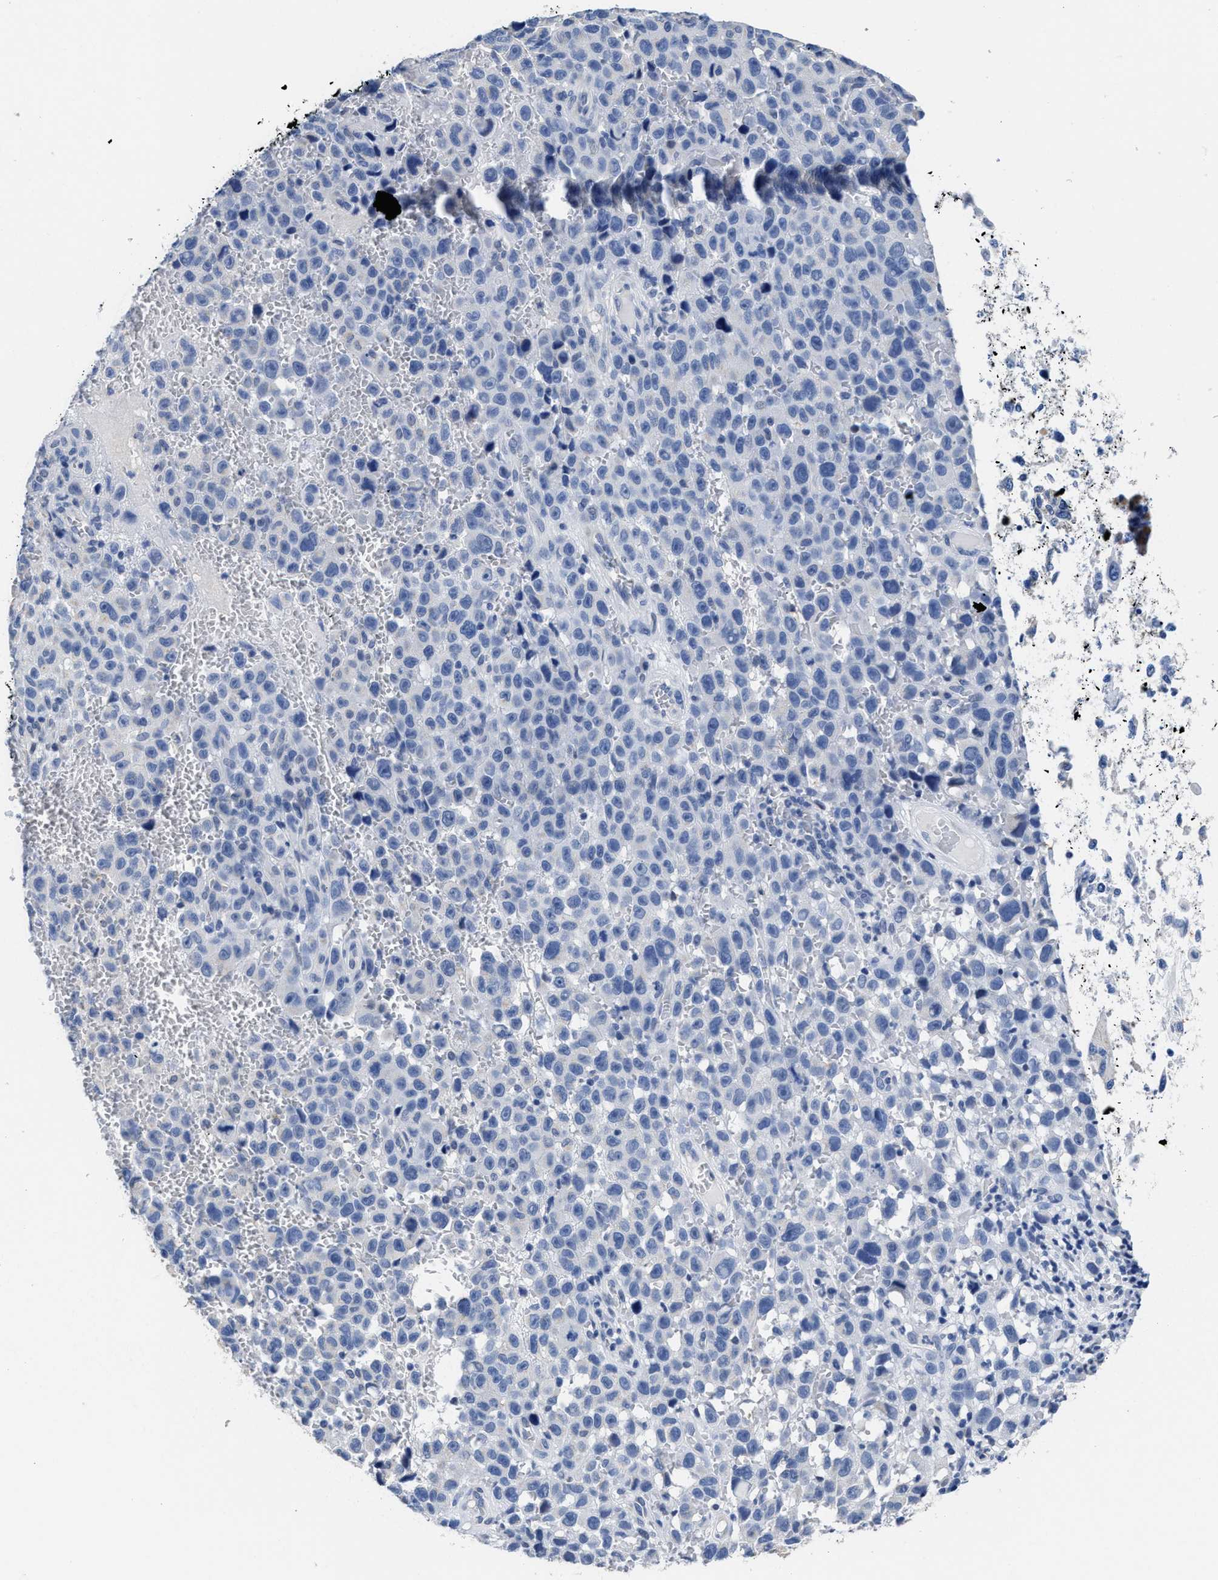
{"staining": {"intensity": "negative", "quantity": "none", "location": "none"}, "tissue": "skin cancer", "cell_type": "Tumor cells", "image_type": "cancer", "snomed": [{"axis": "morphology", "description": "Squamous cell carcinoma, NOS"}, {"axis": "topography", "description": "Skin"}], "caption": "Micrograph shows no protein expression in tumor cells of squamous cell carcinoma (skin) tissue.", "gene": "HOOK1", "patient": {"sex": "female", "age": 44}}